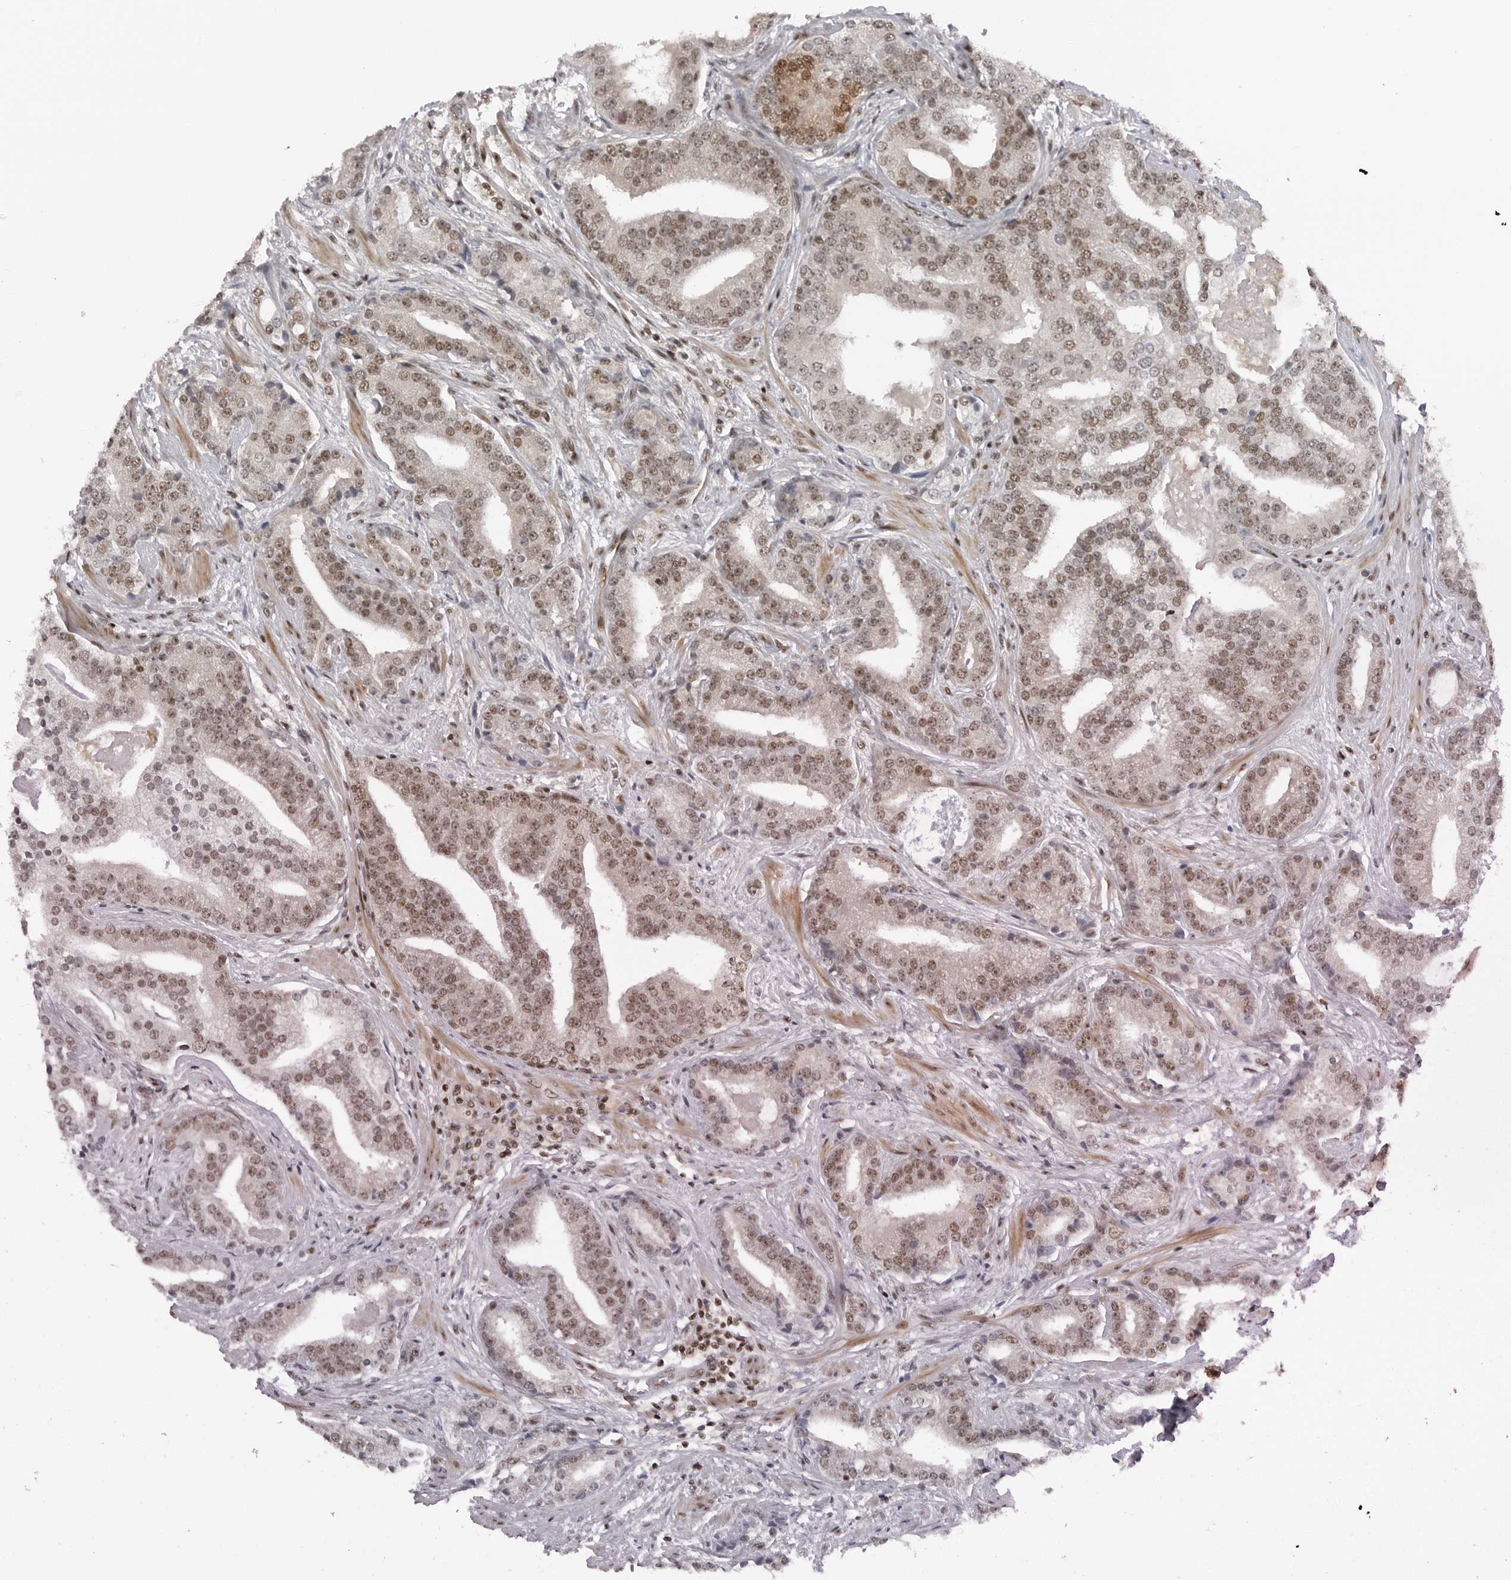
{"staining": {"intensity": "moderate", "quantity": "25%-75%", "location": "nuclear"}, "tissue": "prostate cancer", "cell_type": "Tumor cells", "image_type": "cancer", "snomed": [{"axis": "morphology", "description": "Adenocarcinoma, Low grade"}, {"axis": "topography", "description": "Prostate"}], "caption": "This image displays low-grade adenocarcinoma (prostate) stained with immunohistochemistry (IHC) to label a protein in brown. The nuclear of tumor cells show moderate positivity for the protein. Nuclei are counter-stained blue.", "gene": "TRIM66", "patient": {"sex": "male", "age": 67}}